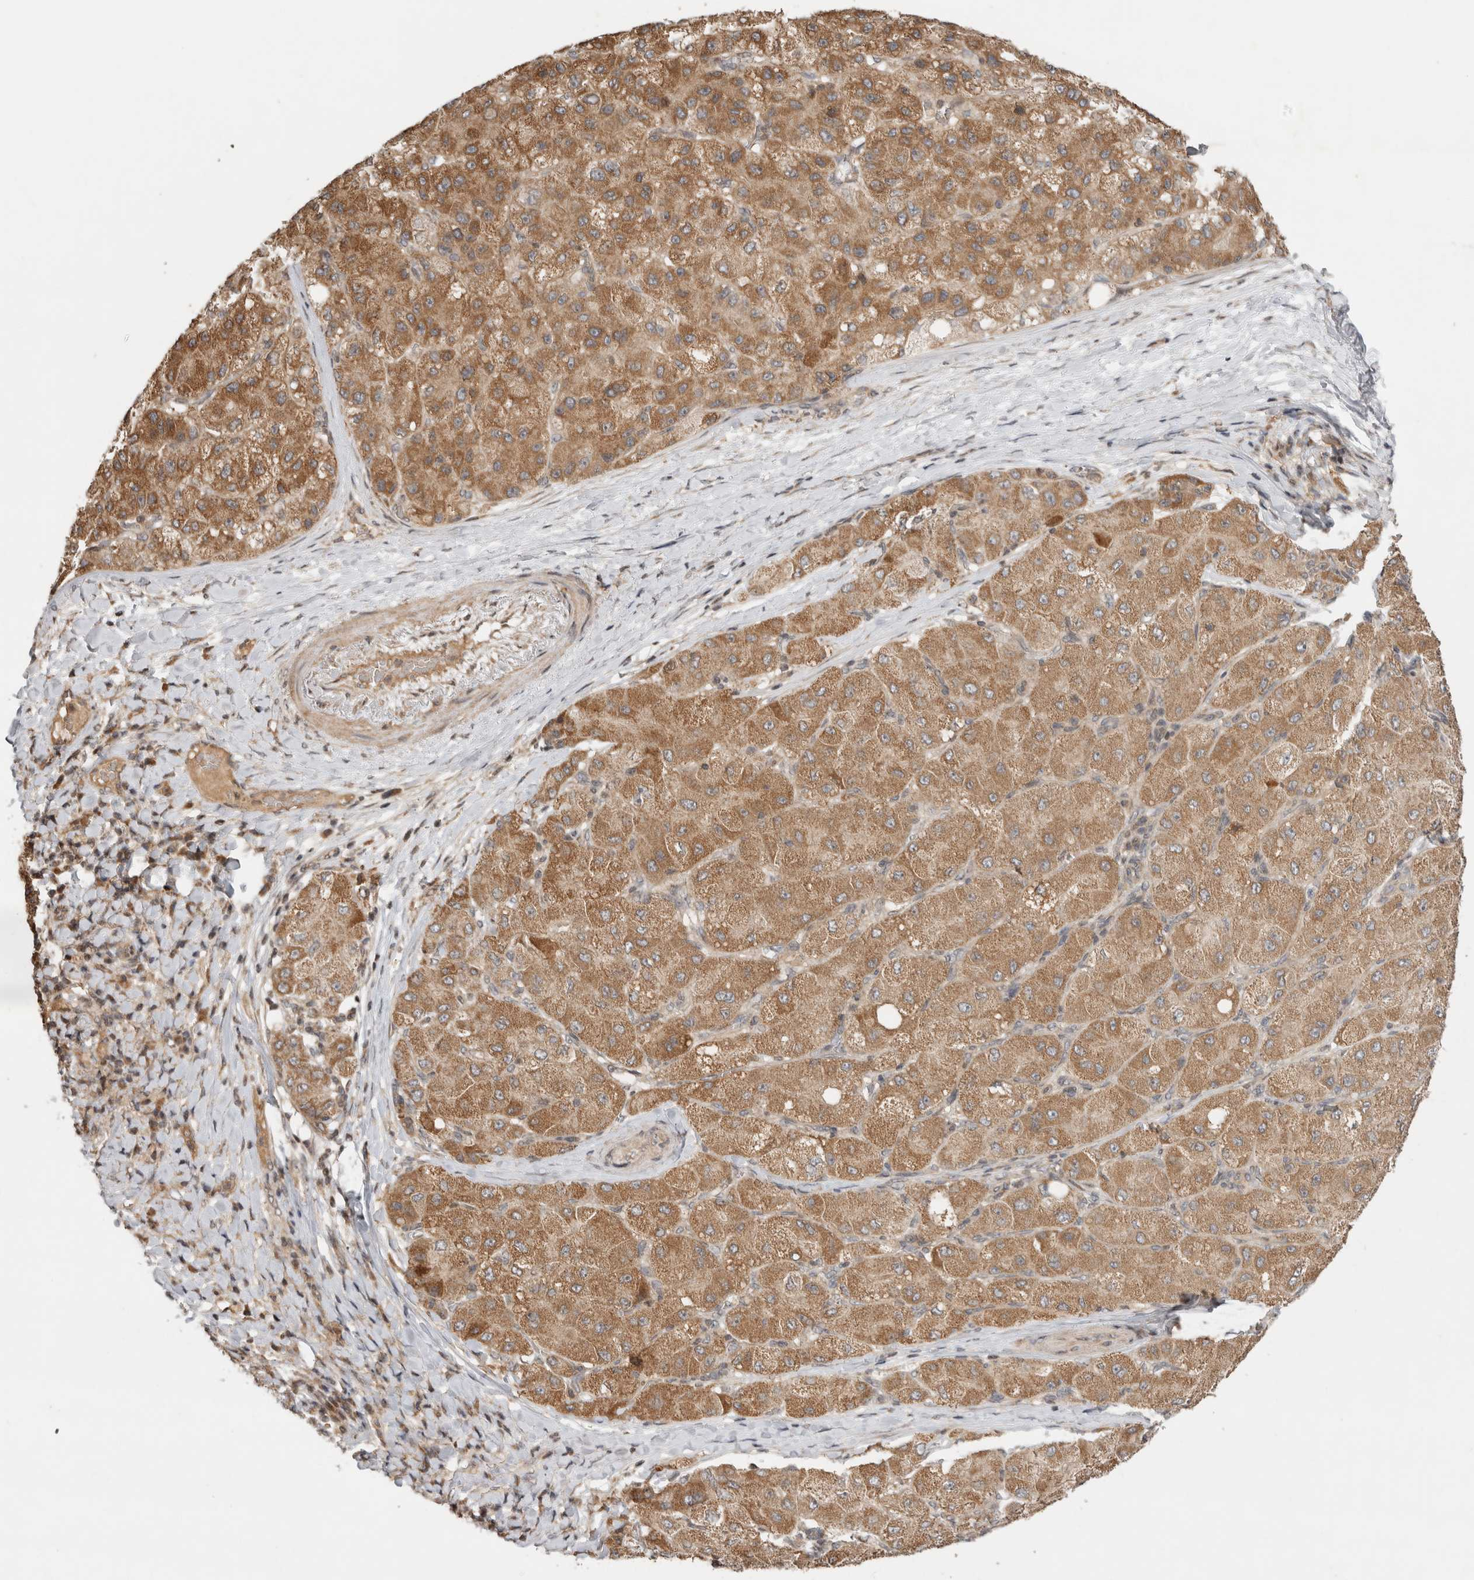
{"staining": {"intensity": "moderate", "quantity": ">75%", "location": "cytoplasmic/membranous"}, "tissue": "liver cancer", "cell_type": "Tumor cells", "image_type": "cancer", "snomed": [{"axis": "morphology", "description": "Carcinoma, Hepatocellular, NOS"}, {"axis": "topography", "description": "Liver"}], "caption": "Protein staining of liver cancer tissue displays moderate cytoplasmic/membranous staining in about >75% of tumor cells.", "gene": "EIF2AK1", "patient": {"sex": "male", "age": 80}}